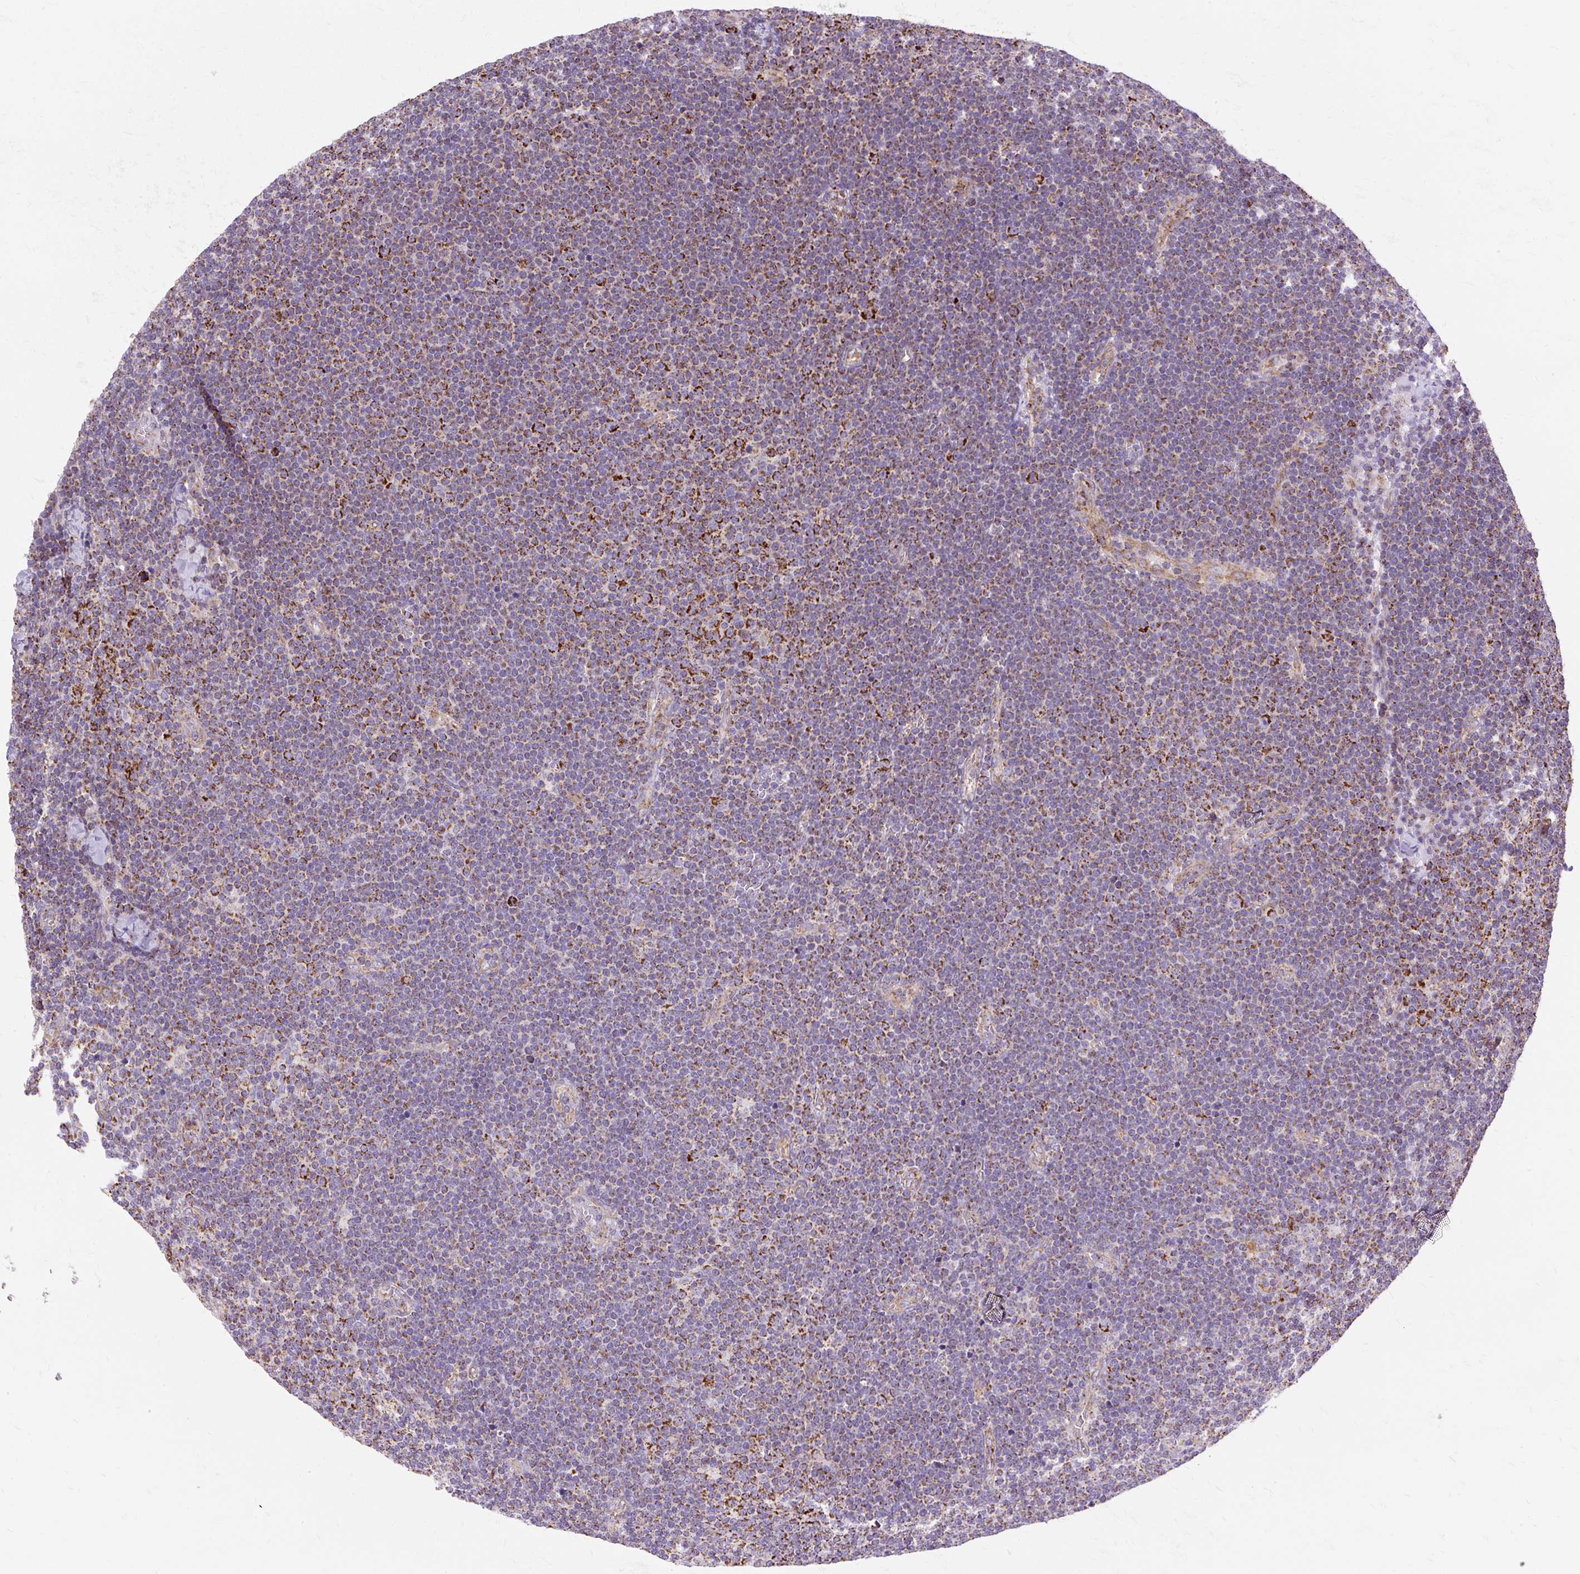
{"staining": {"intensity": "strong", "quantity": "25%-75%", "location": "cytoplasmic/membranous"}, "tissue": "lymphoma", "cell_type": "Tumor cells", "image_type": "cancer", "snomed": [{"axis": "morphology", "description": "Malignant lymphoma, non-Hodgkin's type, Low grade"}, {"axis": "topography", "description": "Lymph node"}], "caption": "Low-grade malignant lymphoma, non-Hodgkin's type was stained to show a protein in brown. There is high levels of strong cytoplasmic/membranous expression in about 25%-75% of tumor cells.", "gene": "CEP290", "patient": {"sex": "male", "age": 48}}